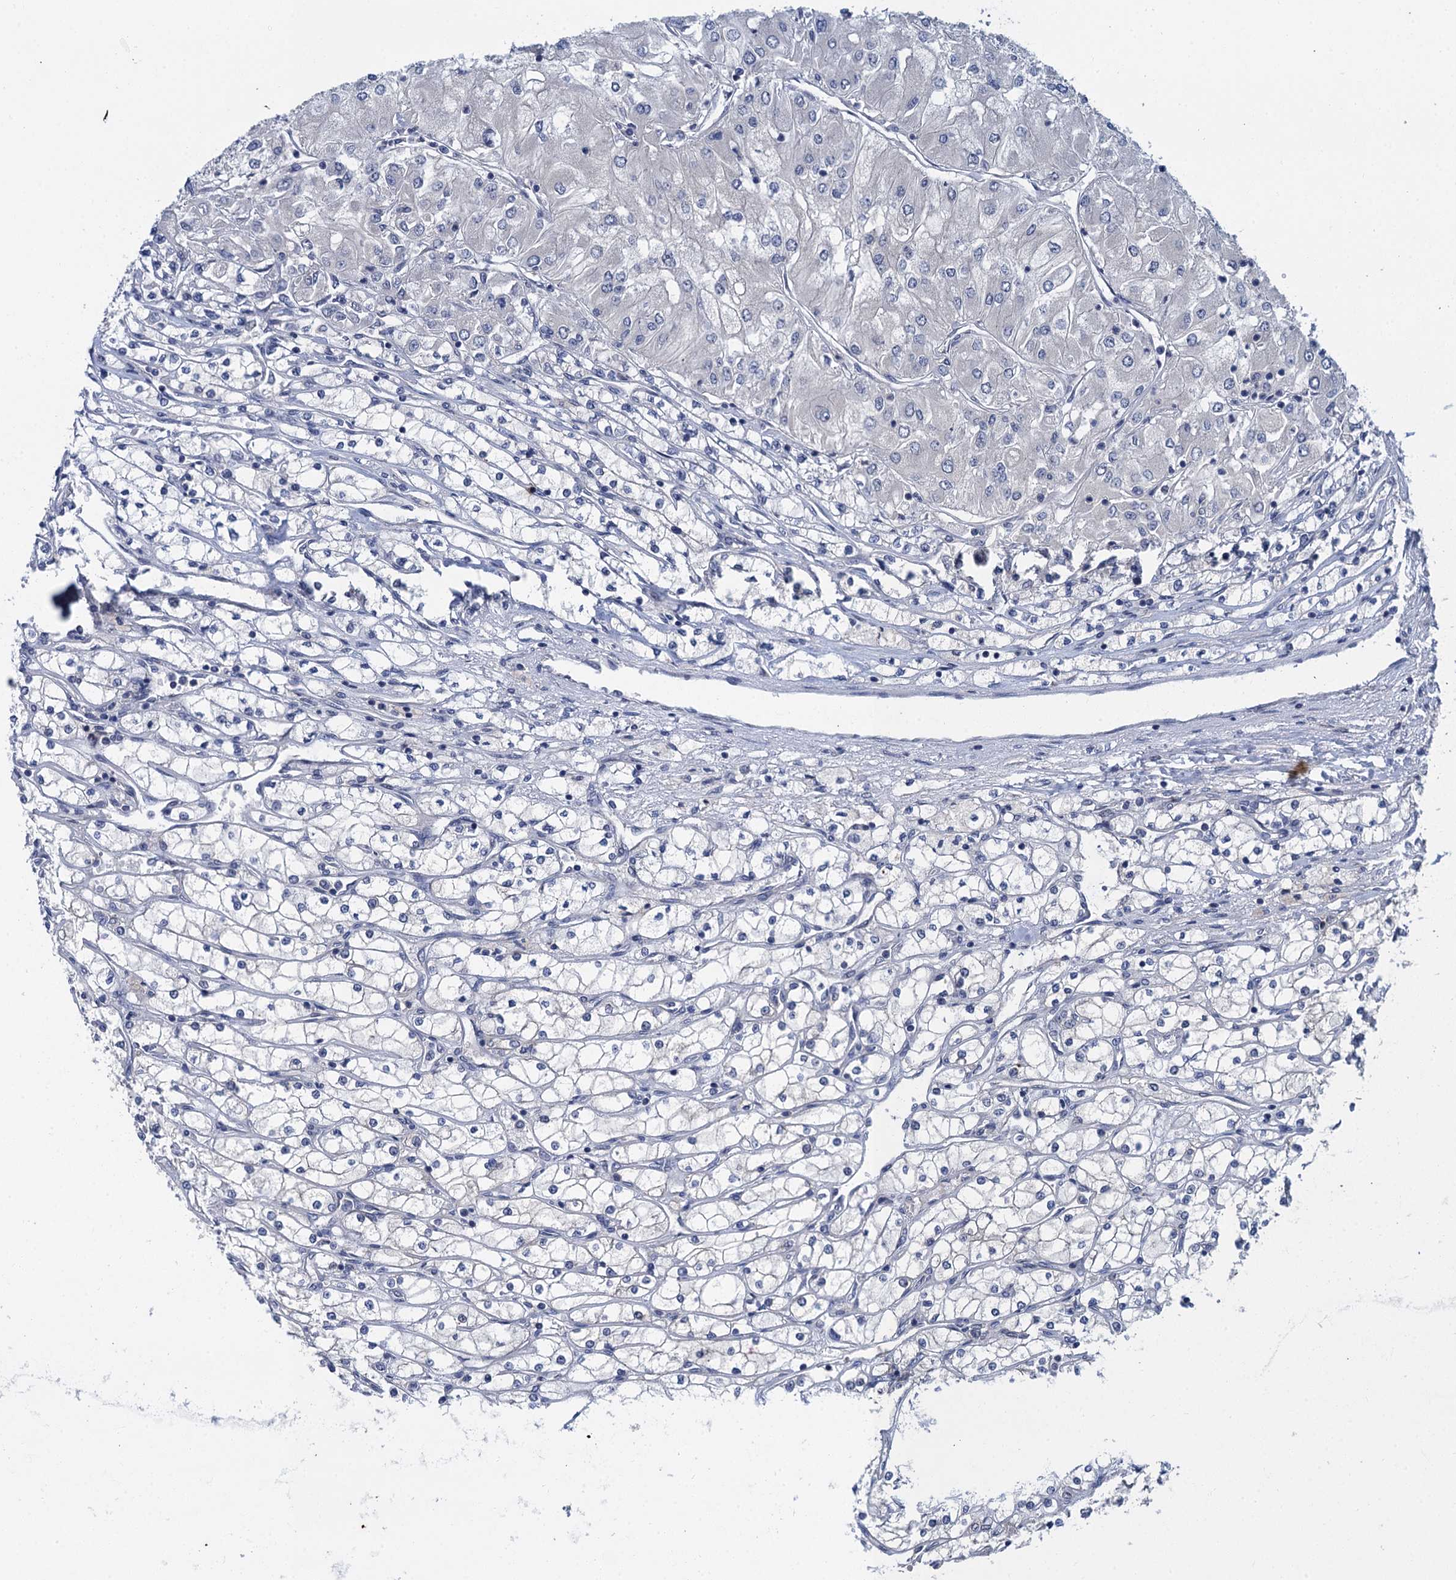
{"staining": {"intensity": "negative", "quantity": "none", "location": "none"}, "tissue": "renal cancer", "cell_type": "Tumor cells", "image_type": "cancer", "snomed": [{"axis": "morphology", "description": "Adenocarcinoma, NOS"}, {"axis": "topography", "description": "Kidney"}], "caption": "Human adenocarcinoma (renal) stained for a protein using IHC shows no expression in tumor cells.", "gene": "MRFAP1", "patient": {"sex": "male", "age": 80}}